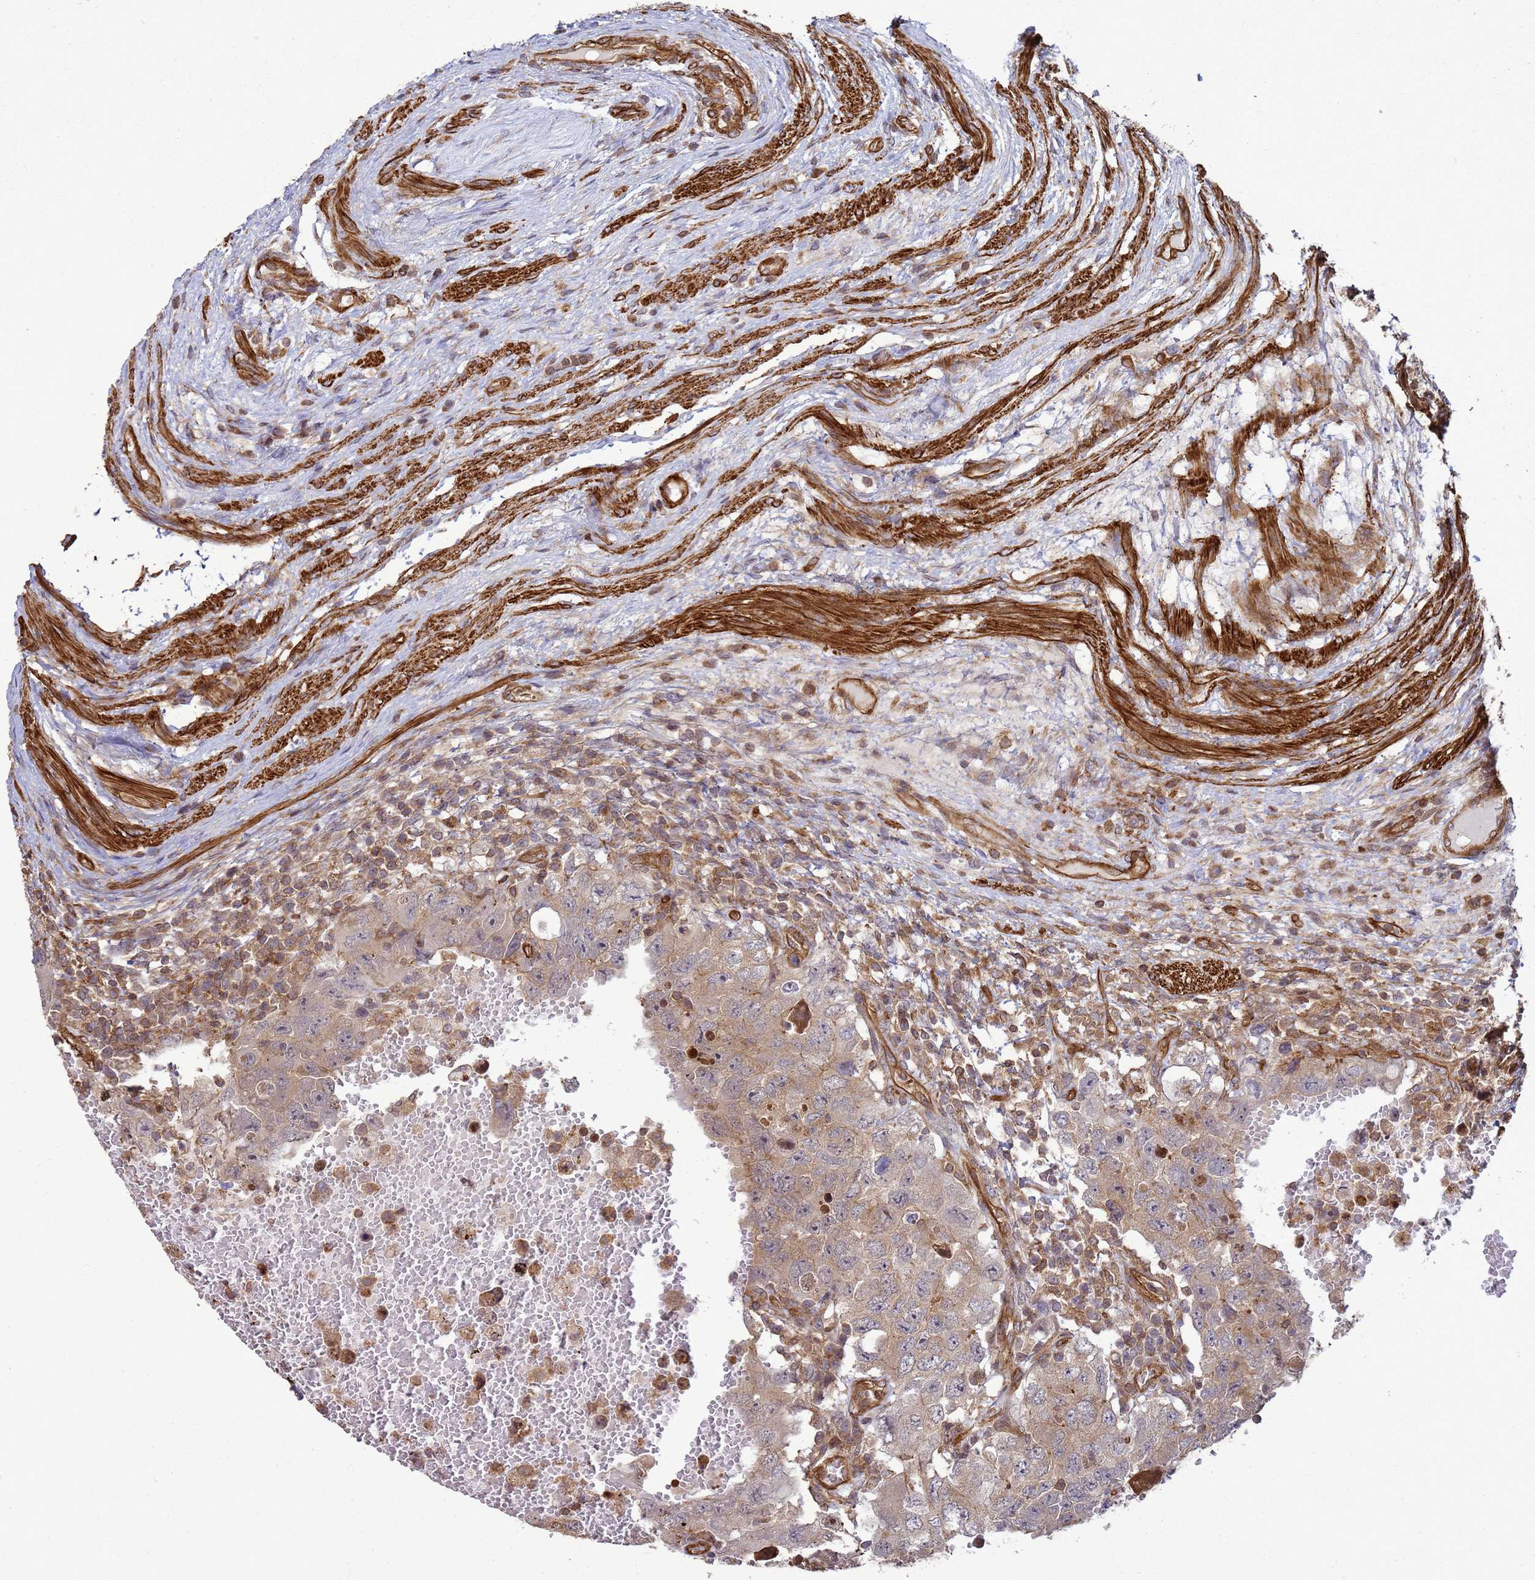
{"staining": {"intensity": "weak", "quantity": ">75%", "location": "cytoplasmic/membranous"}, "tissue": "testis cancer", "cell_type": "Tumor cells", "image_type": "cancer", "snomed": [{"axis": "morphology", "description": "Carcinoma, Embryonal, NOS"}, {"axis": "topography", "description": "Testis"}], "caption": "IHC (DAB) staining of testis cancer exhibits weak cytoplasmic/membranous protein positivity in approximately >75% of tumor cells.", "gene": "CNOT1", "patient": {"sex": "male", "age": 26}}